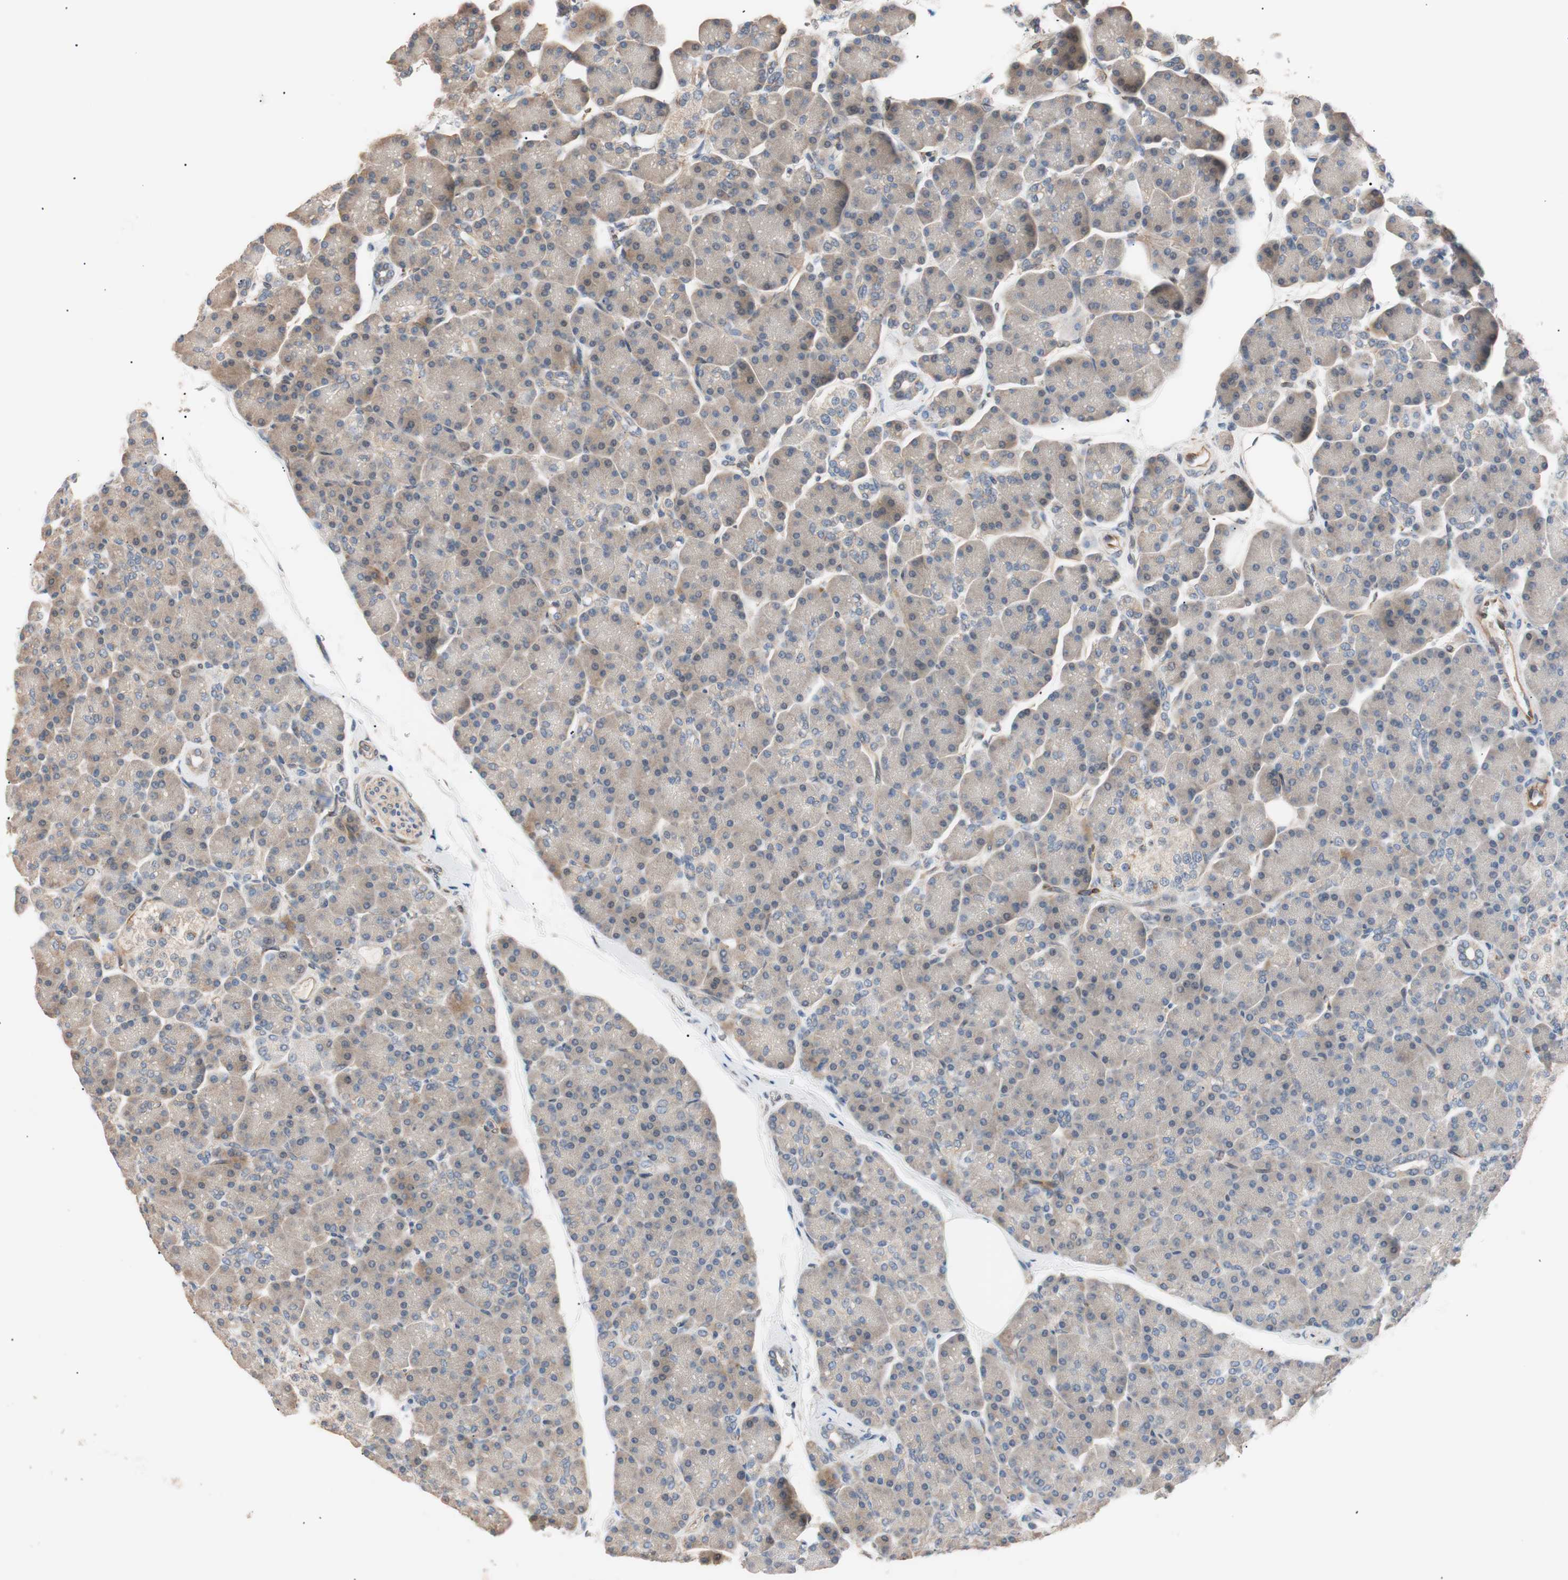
{"staining": {"intensity": "weak", "quantity": "25%-75%", "location": "cytoplasmic/membranous"}, "tissue": "pancreas", "cell_type": "Exocrine glandular cells", "image_type": "normal", "snomed": [{"axis": "morphology", "description": "Normal tissue, NOS"}, {"axis": "topography", "description": "Pancreas"}], "caption": "This image reveals IHC staining of unremarkable pancreas, with low weak cytoplasmic/membranous positivity in about 25%-75% of exocrine glandular cells.", "gene": "SMG1", "patient": {"sex": "female", "age": 43}}